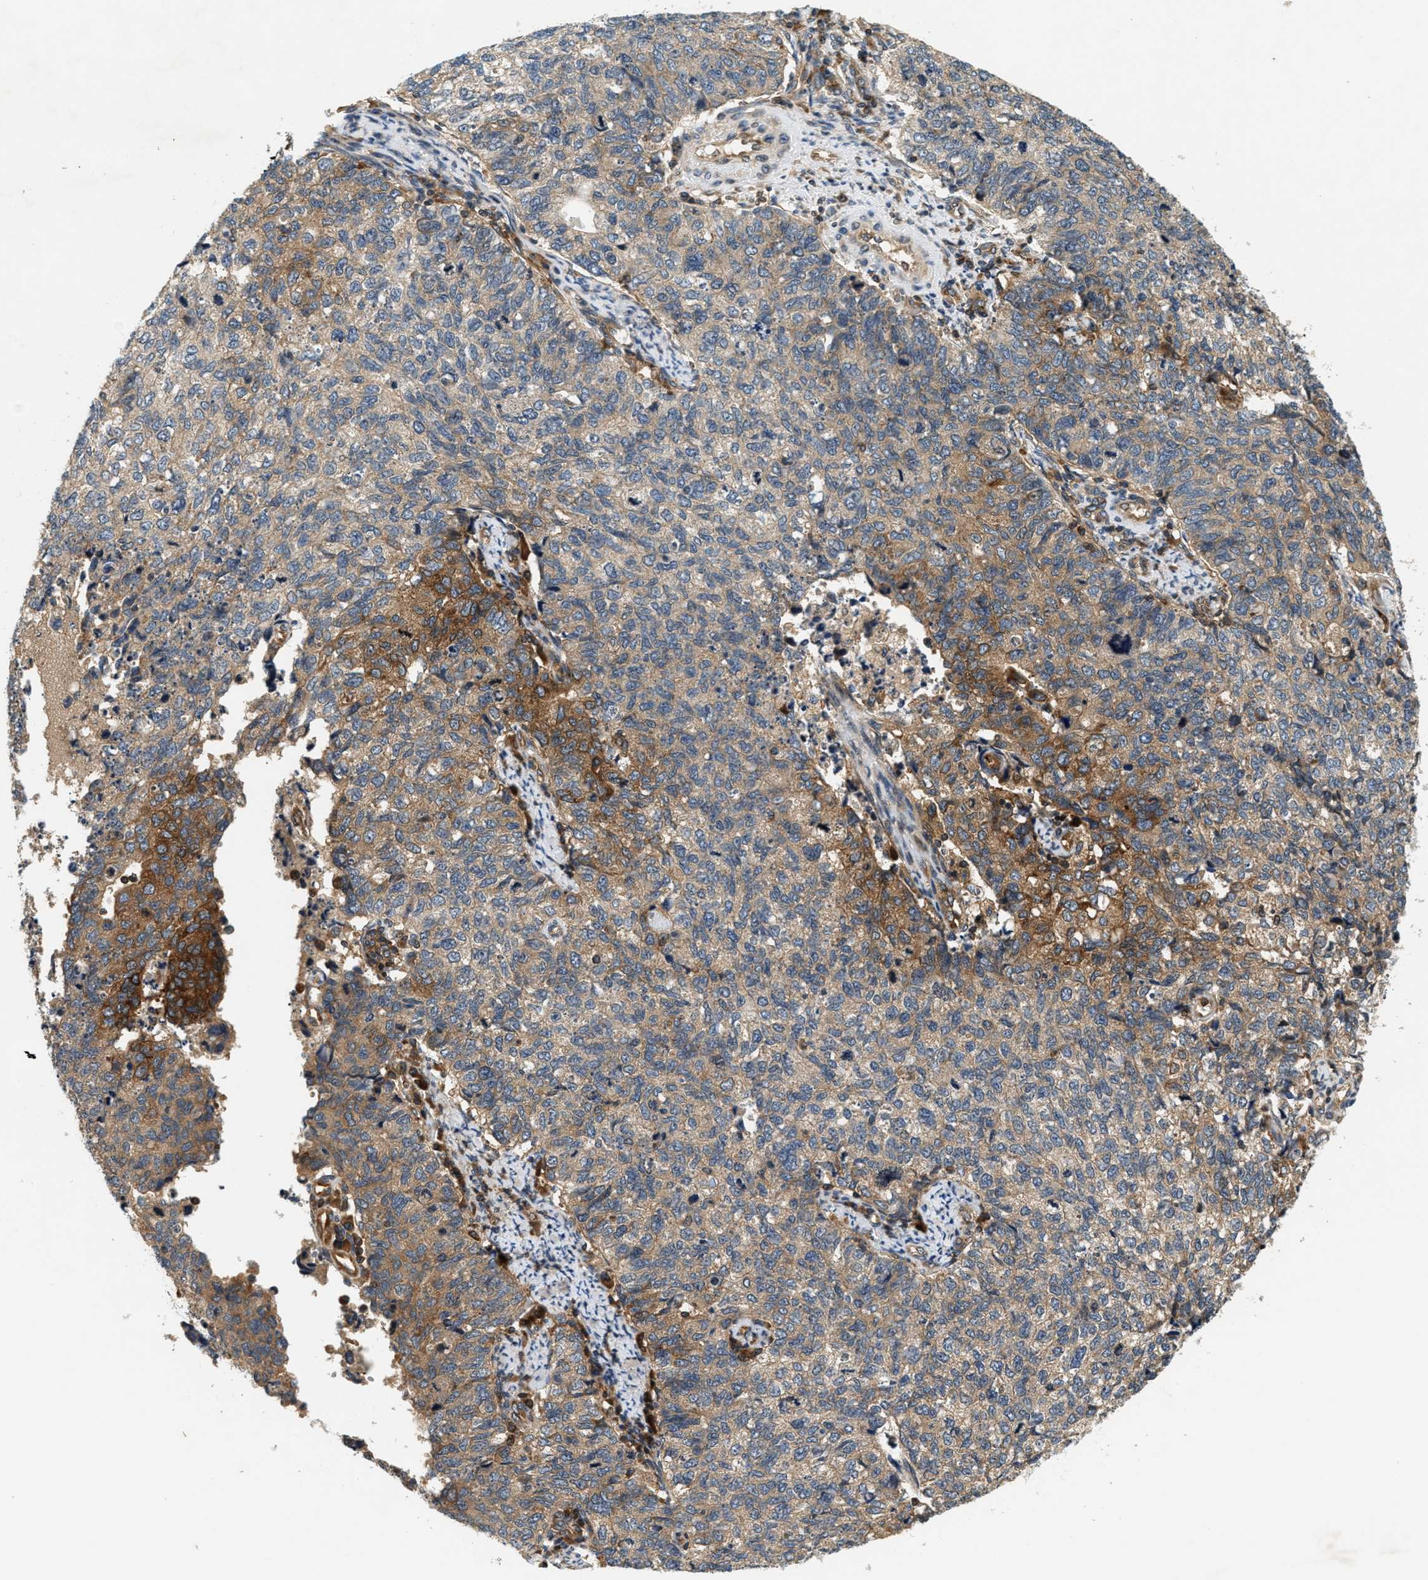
{"staining": {"intensity": "moderate", "quantity": "25%-75%", "location": "cytoplasmic/membranous"}, "tissue": "cervical cancer", "cell_type": "Tumor cells", "image_type": "cancer", "snomed": [{"axis": "morphology", "description": "Squamous cell carcinoma, NOS"}, {"axis": "topography", "description": "Cervix"}], "caption": "Moderate cytoplasmic/membranous protein expression is present in approximately 25%-75% of tumor cells in cervical cancer.", "gene": "SAMD9", "patient": {"sex": "female", "age": 63}}